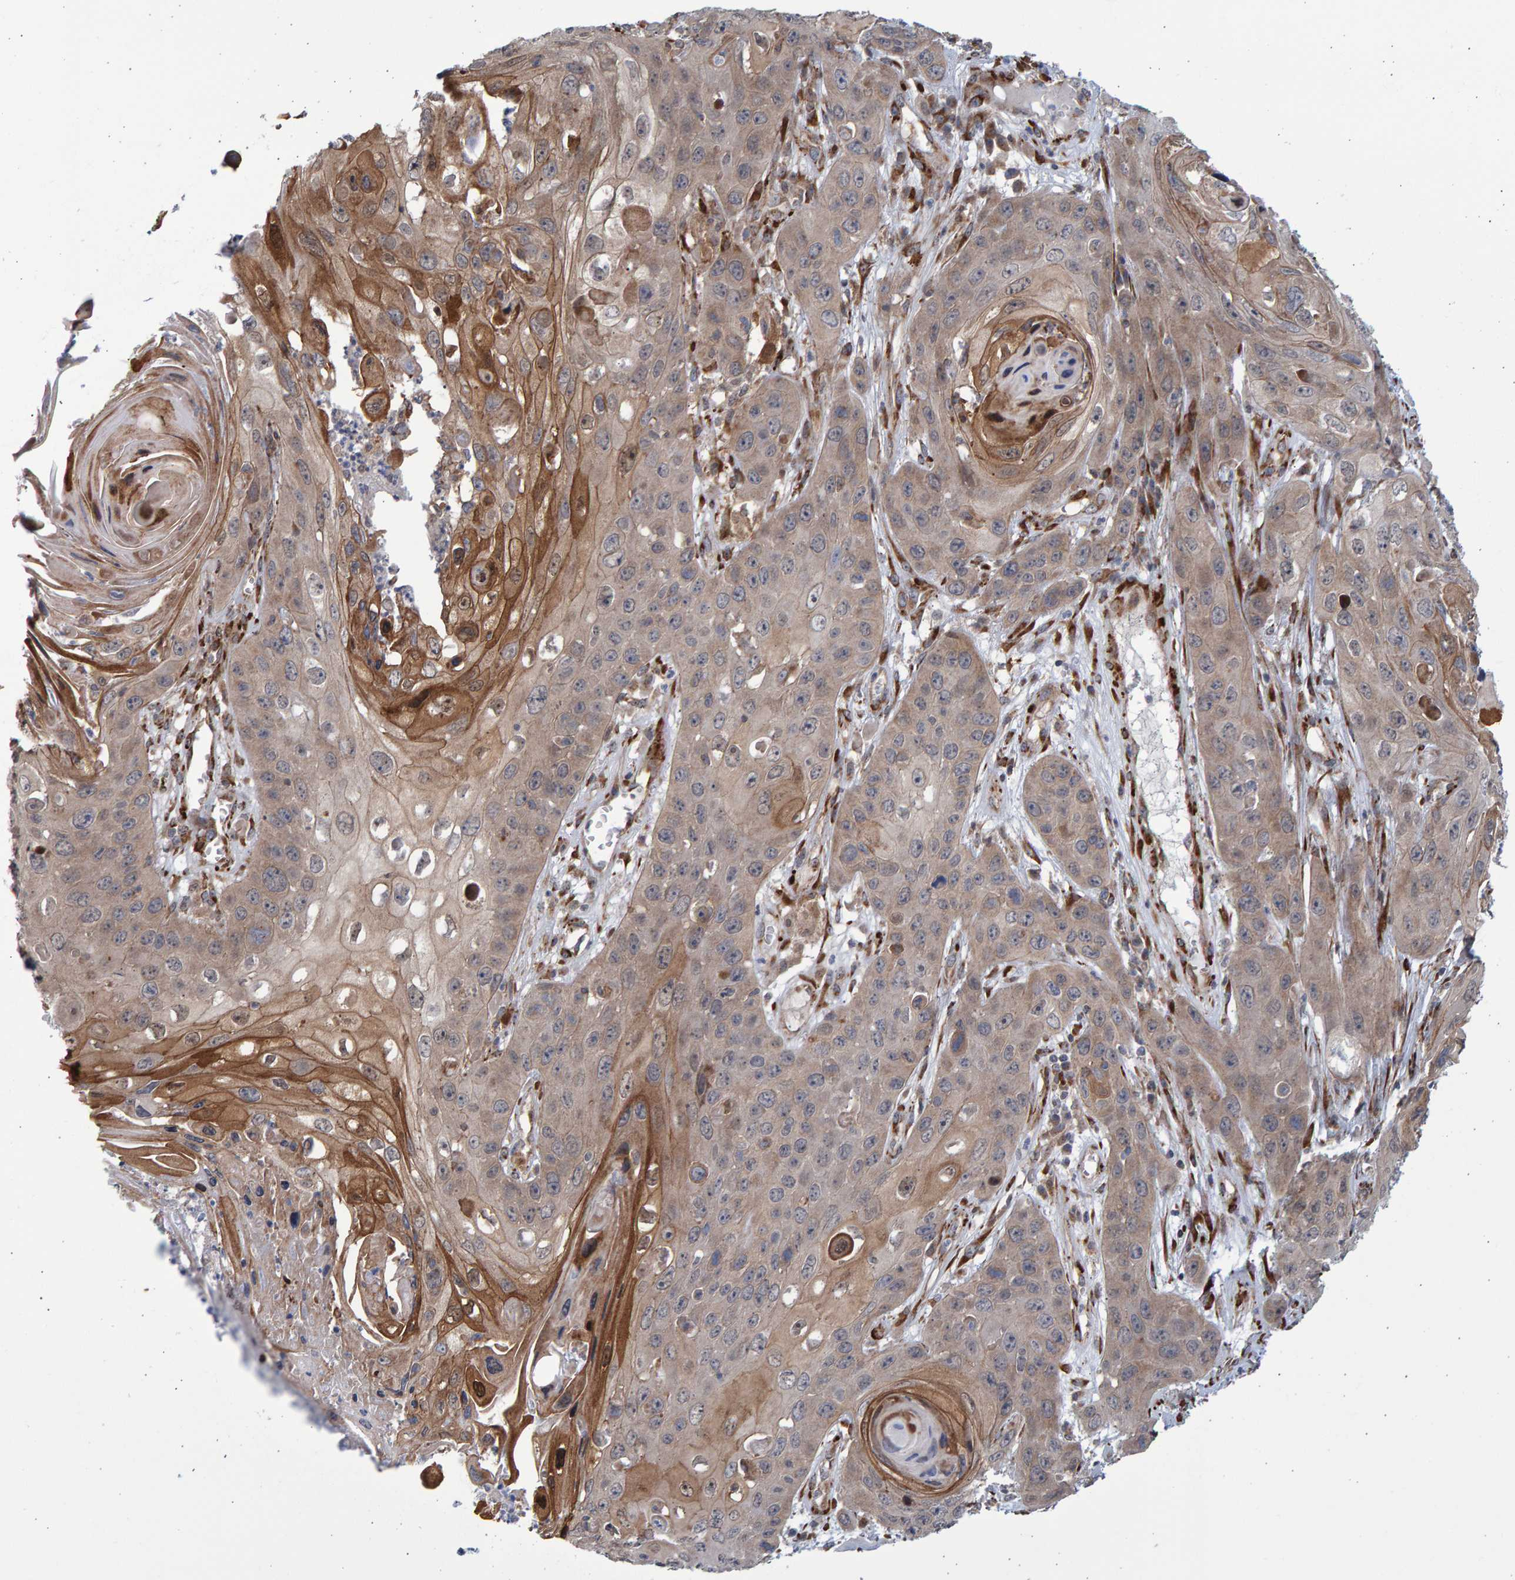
{"staining": {"intensity": "moderate", "quantity": "25%-75%", "location": "cytoplasmic/membranous"}, "tissue": "skin cancer", "cell_type": "Tumor cells", "image_type": "cancer", "snomed": [{"axis": "morphology", "description": "Squamous cell carcinoma, NOS"}, {"axis": "topography", "description": "Skin"}], "caption": "DAB immunohistochemical staining of skin squamous cell carcinoma displays moderate cytoplasmic/membranous protein expression in about 25%-75% of tumor cells.", "gene": "LRBA", "patient": {"sex": "male", "age": 55}}